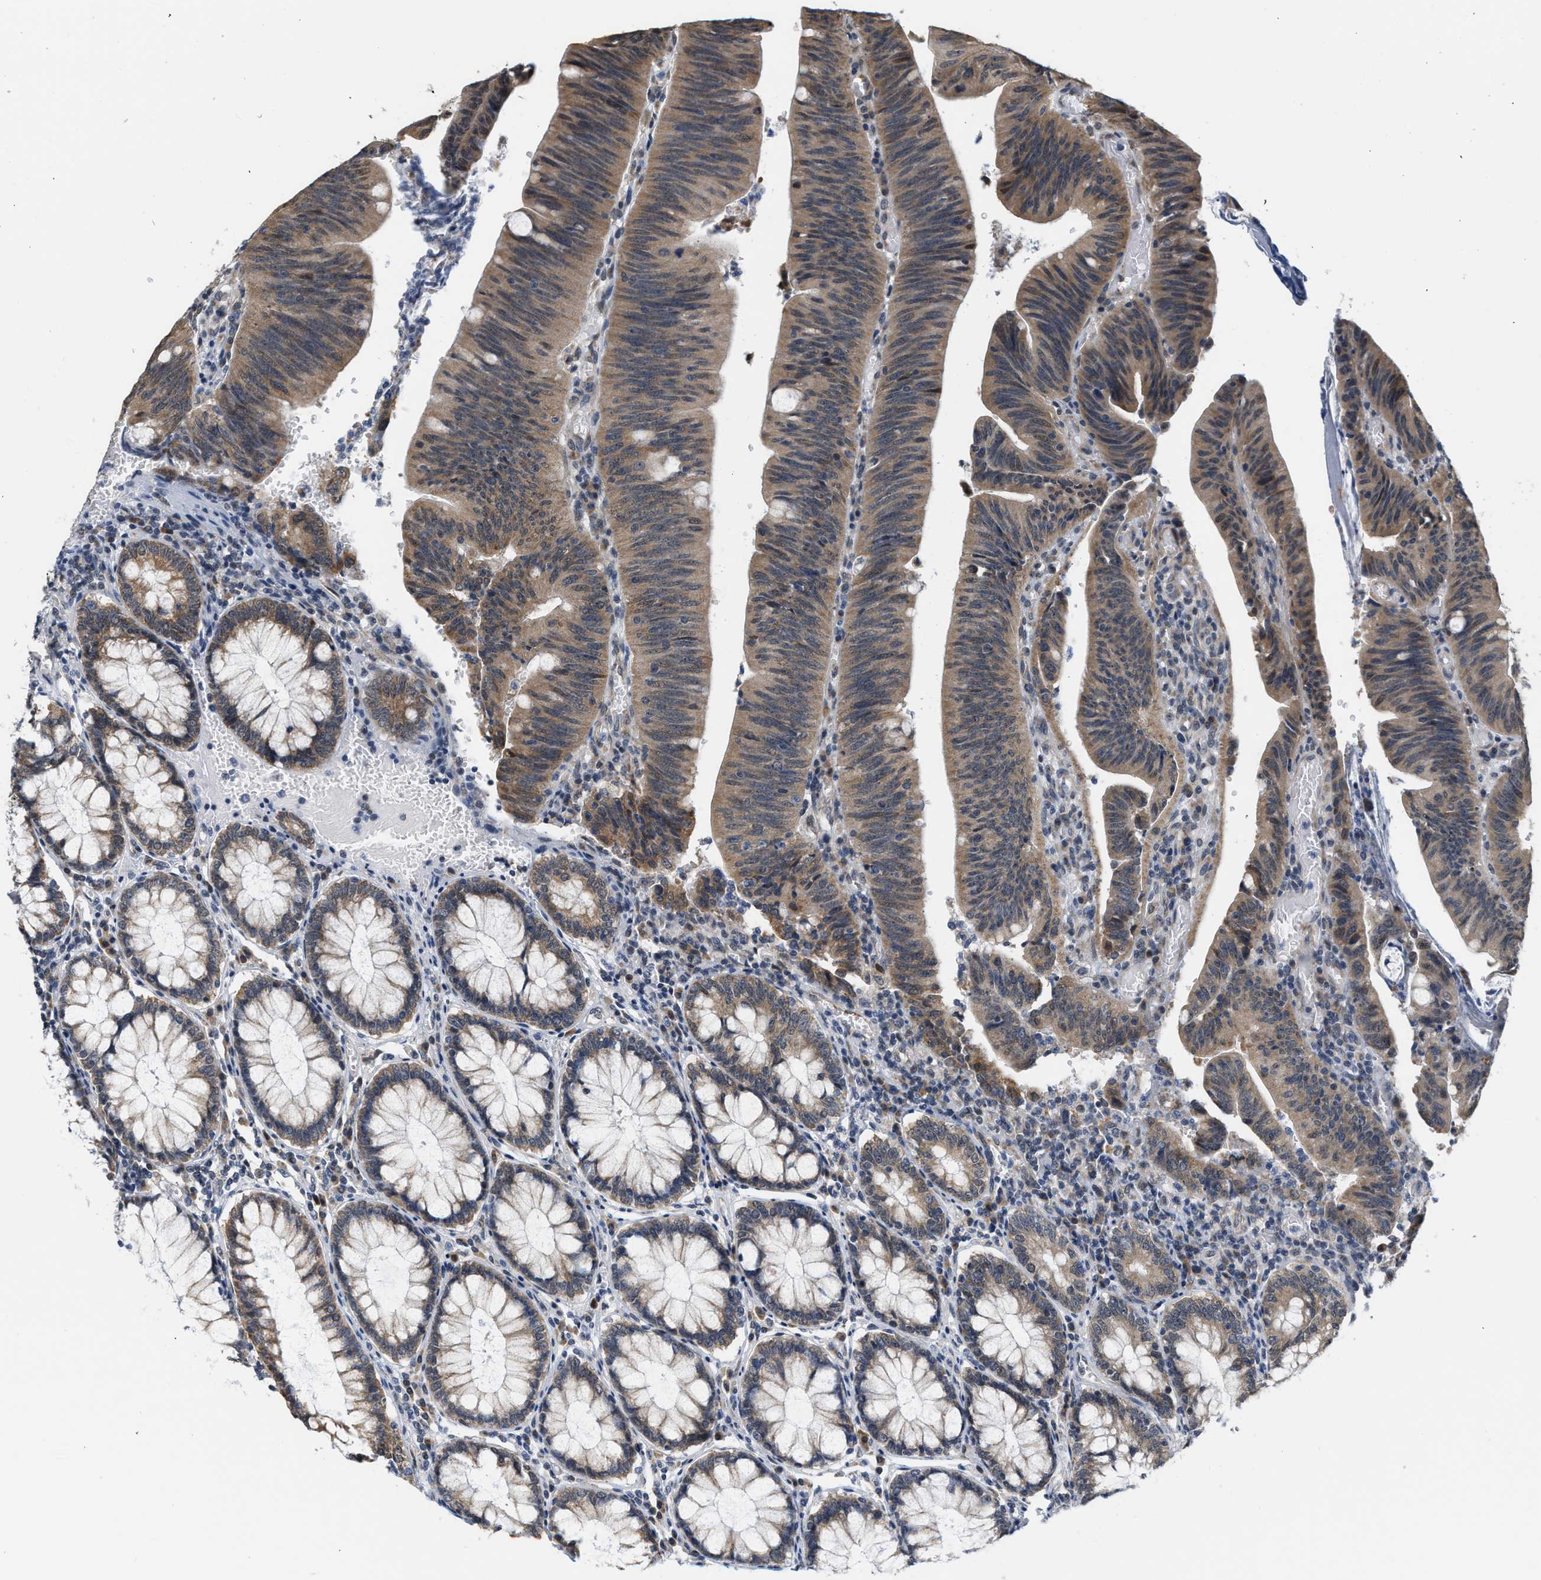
{"staining": {"intensity": "weak", "quantity": ">75%", "location": "cytoplasmic/membranous"}, "tissue": "colorectal cancer", "cell_type": "Tumor cells", "image_type": "cancer", "snomed": [{"axis": "morphology", "description": "Normal tissue, NOS"}, {"axis": "morphology", "description": "Adenocarcinoma, NOS"}, {"axis": "topography", "description": "Rectum"}], "caption": "A micrograph showing weak cytoplasmic/membranous staining in approximately >75% of tumor cells in colorectal cancer (adenocarcinoma), as visualized by brown immunohistochemical staining.", "gene": "GIGYF1", "patient": {"sex": "female", "age": 66}}